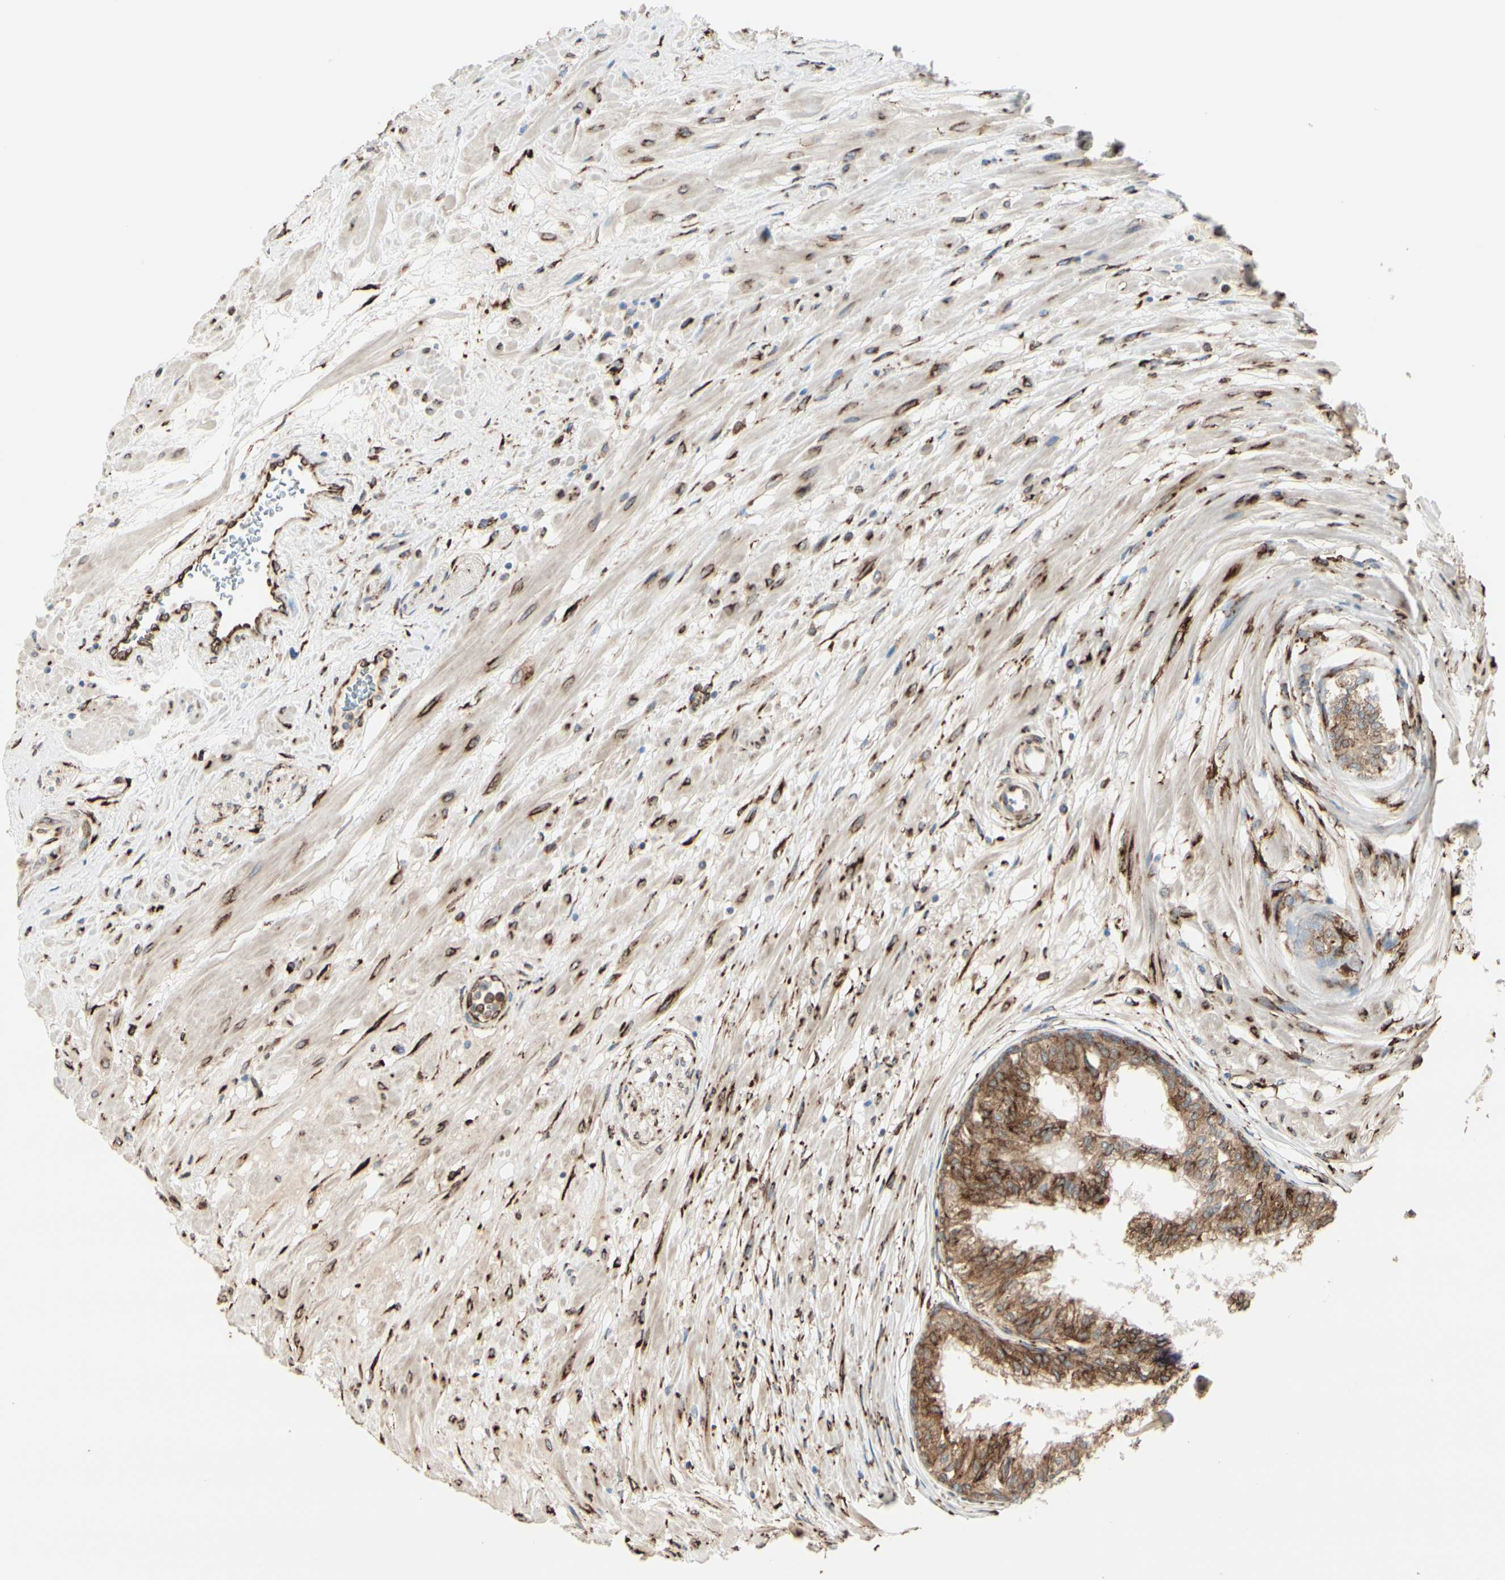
{"staining": {"intensity": "strong", "quantity": ">75%", "location": "cytoplasmic/membranous"}, "tissue": "prostate", "cell_type": "Glandular cells", "image_type": "normal", "snomed": [{"axis": "morphology", "description": "Normal tissue, NOS"}, {"axis": "topography", "description": "Prostate"}, {"axis": "topography", "description": "Seminal veicle"}], "caption": "The immunohistochemical stain highlights strong cytoplasmic/membranous positivity in glandular cells of normal prostate.", "gene": "RRBP1", "patient": {"sex": "male", "age": 60}}